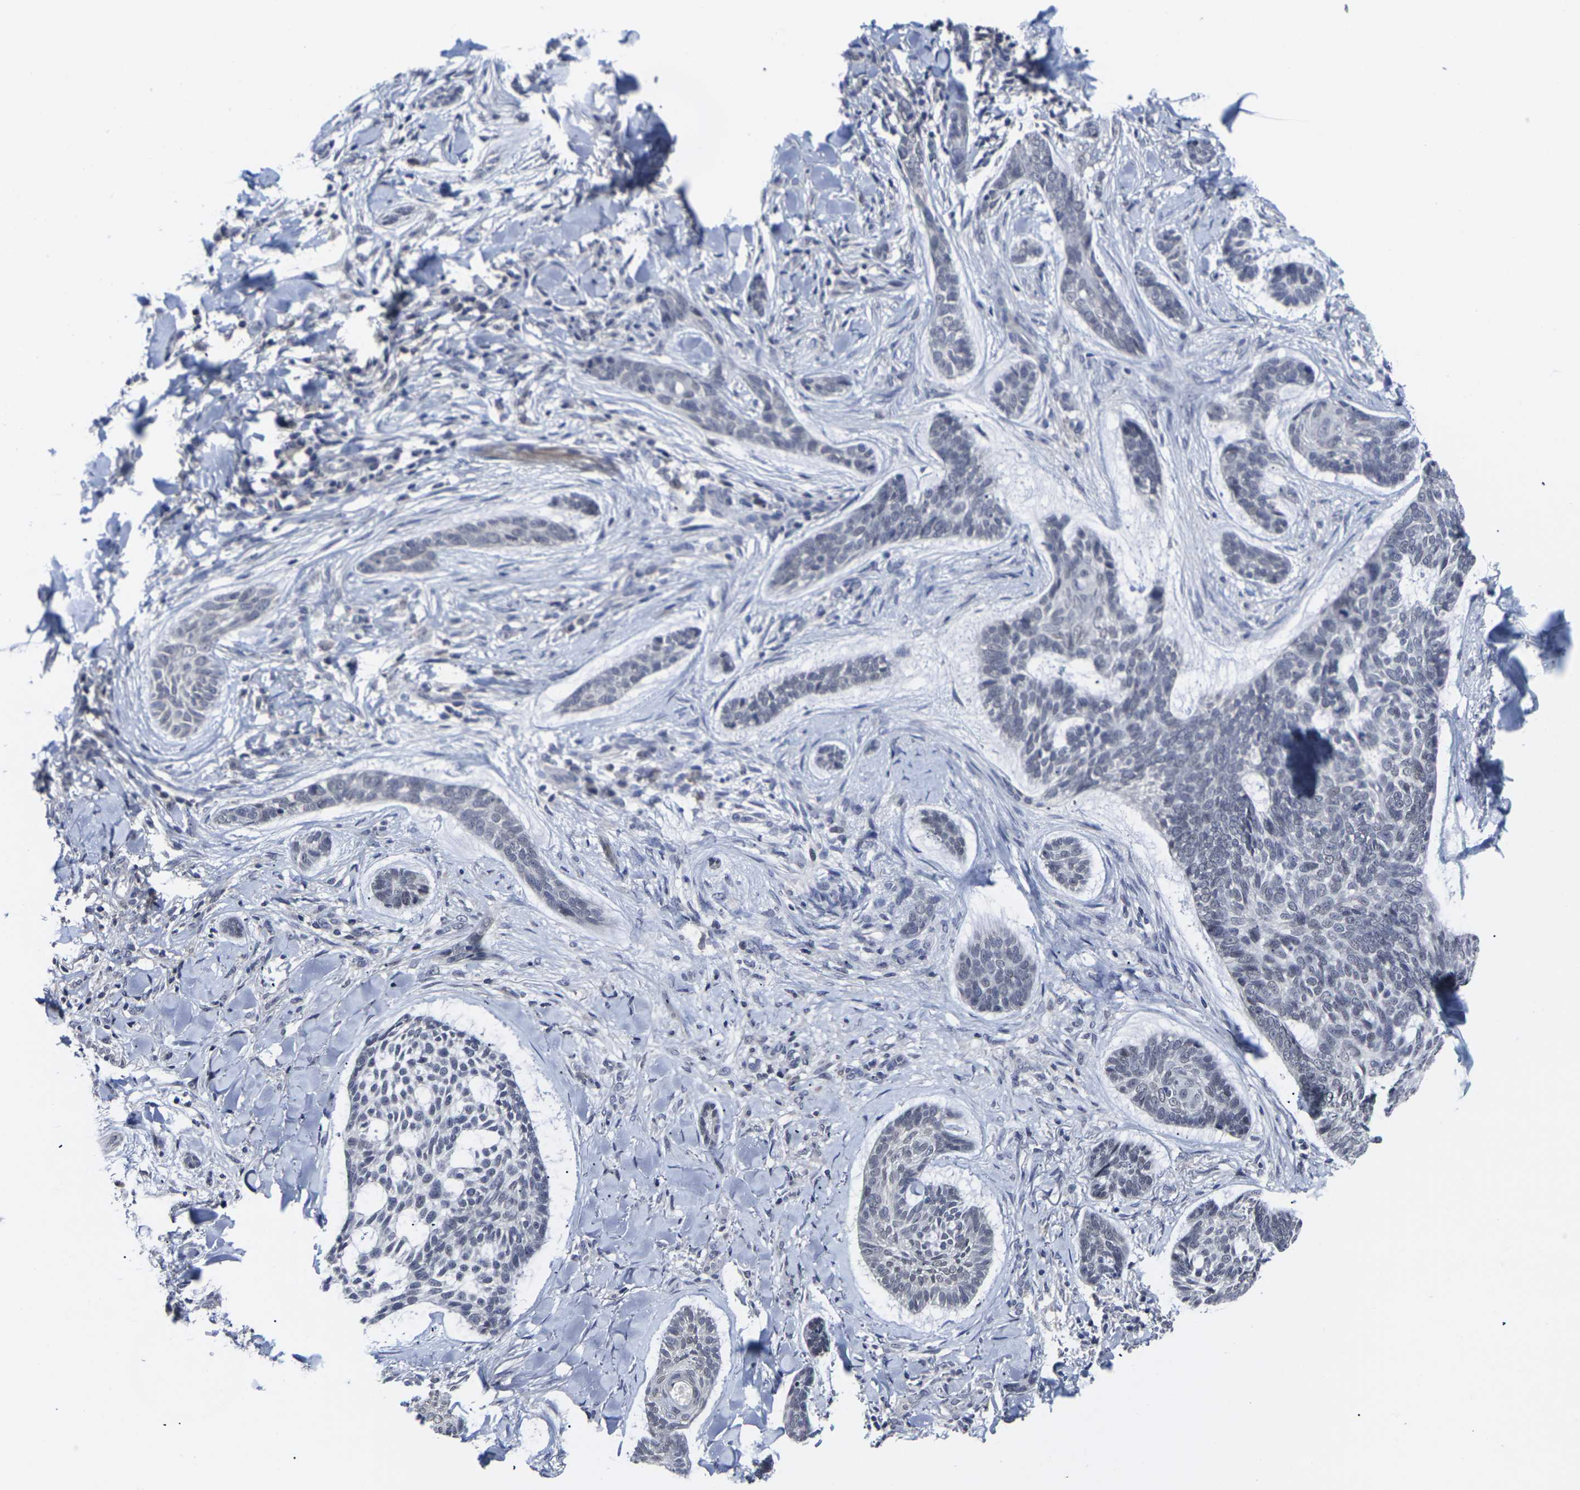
{"staining": {"intensity": "weak", "quantity": "<25%", "location": "cytoplasmic/membranous"}, "tissue": "skin cancer", "cell_type": "Tumor cells", "image_type": "cancer", "snomed": [{"axis": "morphology", "description": "Basal cell carcinoma"}, {"axis": "topography", "description": "Skin"}], "caption": "This is a micrograph of IHC staining of skin cancer, which shows no expression in tumor cells.", "gene": "MSANTD4", "patient": {"sex": "male", "age": 43}}